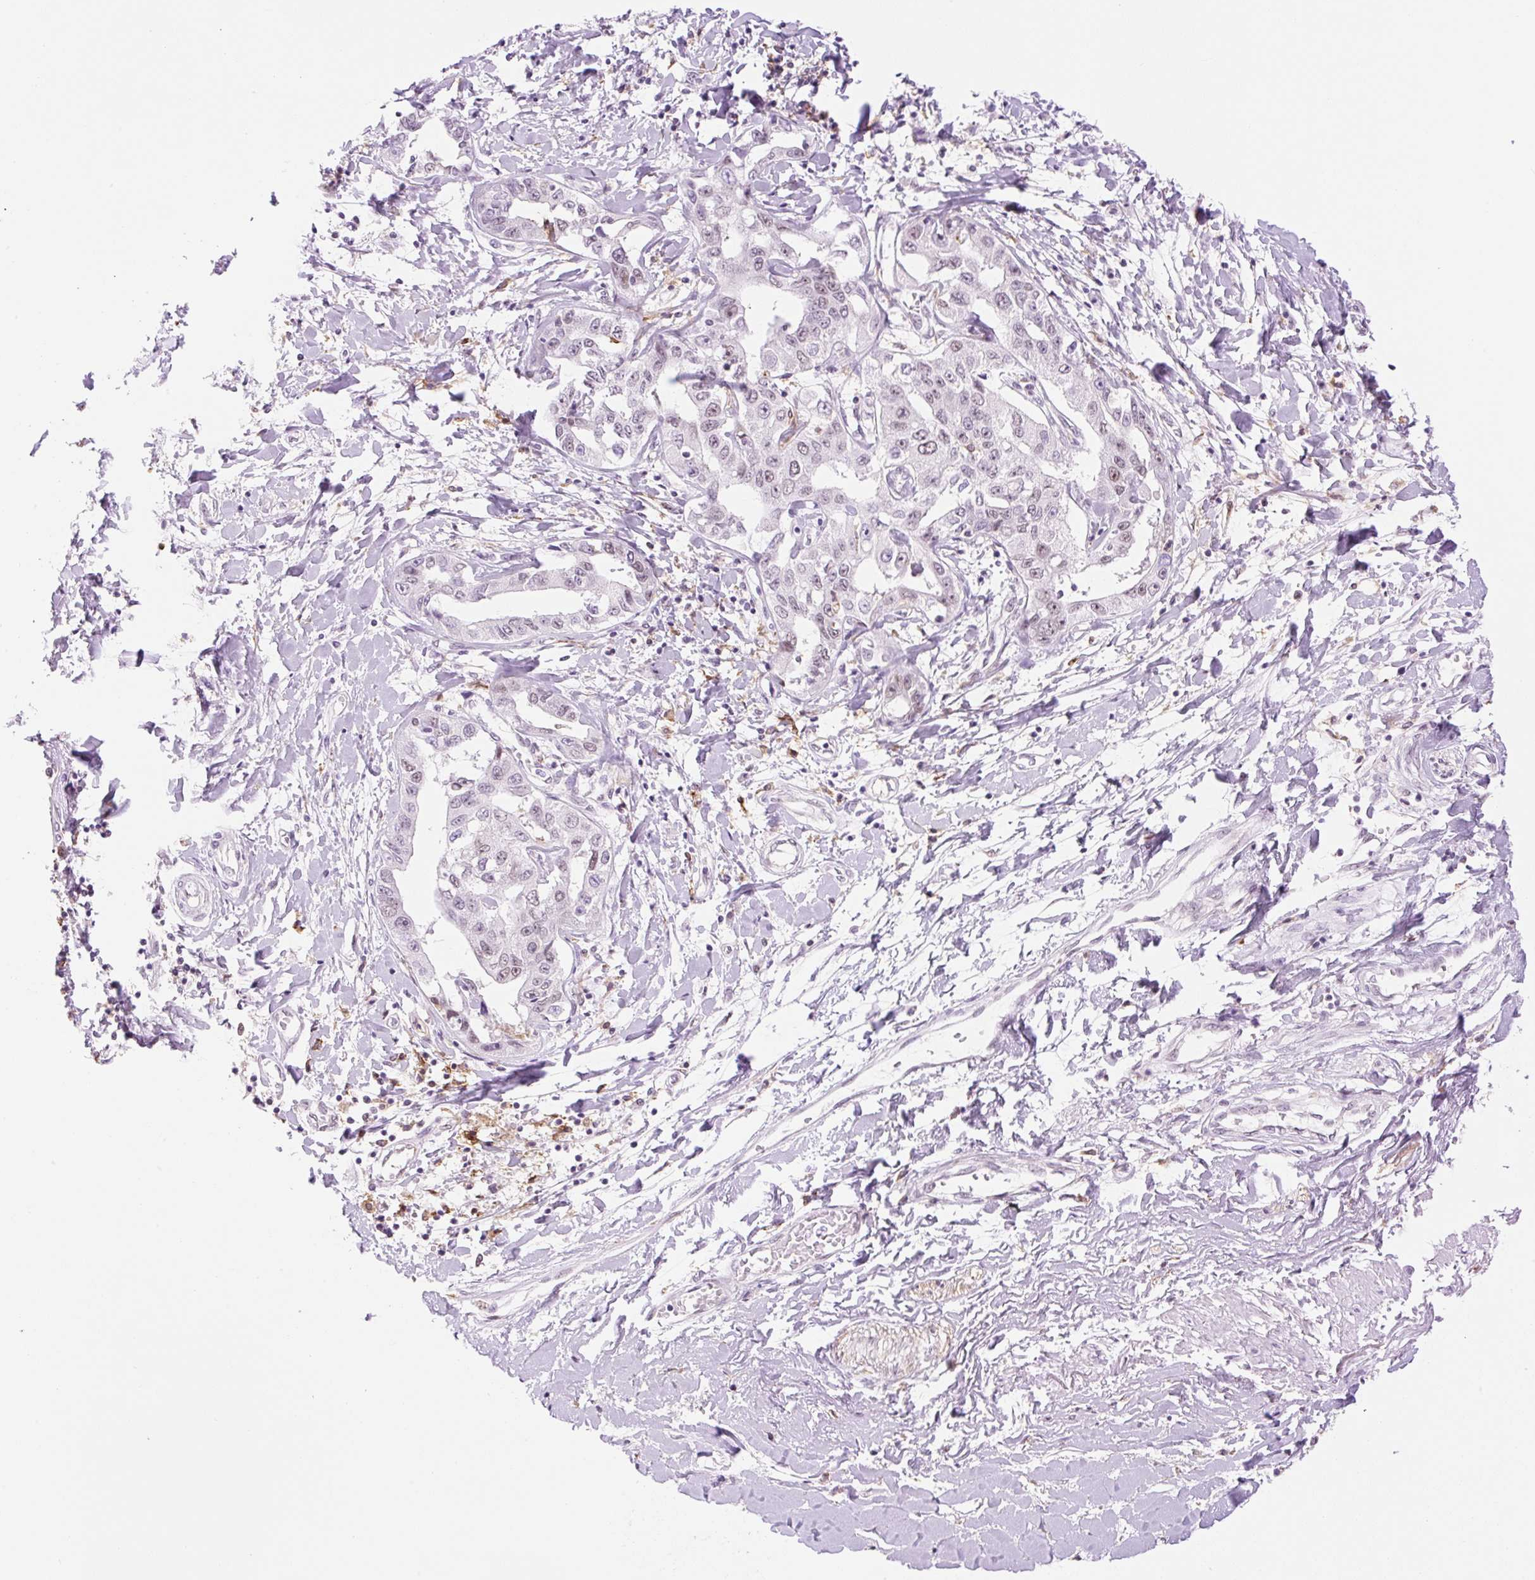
{"staining": {"intensity": "weak", "quantity": "25%-75%", "location": "nuclear"}, "tissue": "liver cancer", "cell_type": "Tumor cells", "image_type": "cancer", "snomed": [{"axis": "morphology", "description": "Cholangiocarcinoma"}, {"axis": "topography", "description": "Liver"}], "caption": "Immunohistochemistry (IHC) (DAB) staining of human liver cancer (cholangiocarcinoma) shows weak nuclear protein staining in approximately 25%-75% of tumor cells. The staining was performed using DAB (3,3'-diaminobenzidine), with brown indicating positive protein expression. Nuclei are stained blue with hematoxylin.", "gene": "PALM3", "patient": {"sex": "male", "age": 59}}